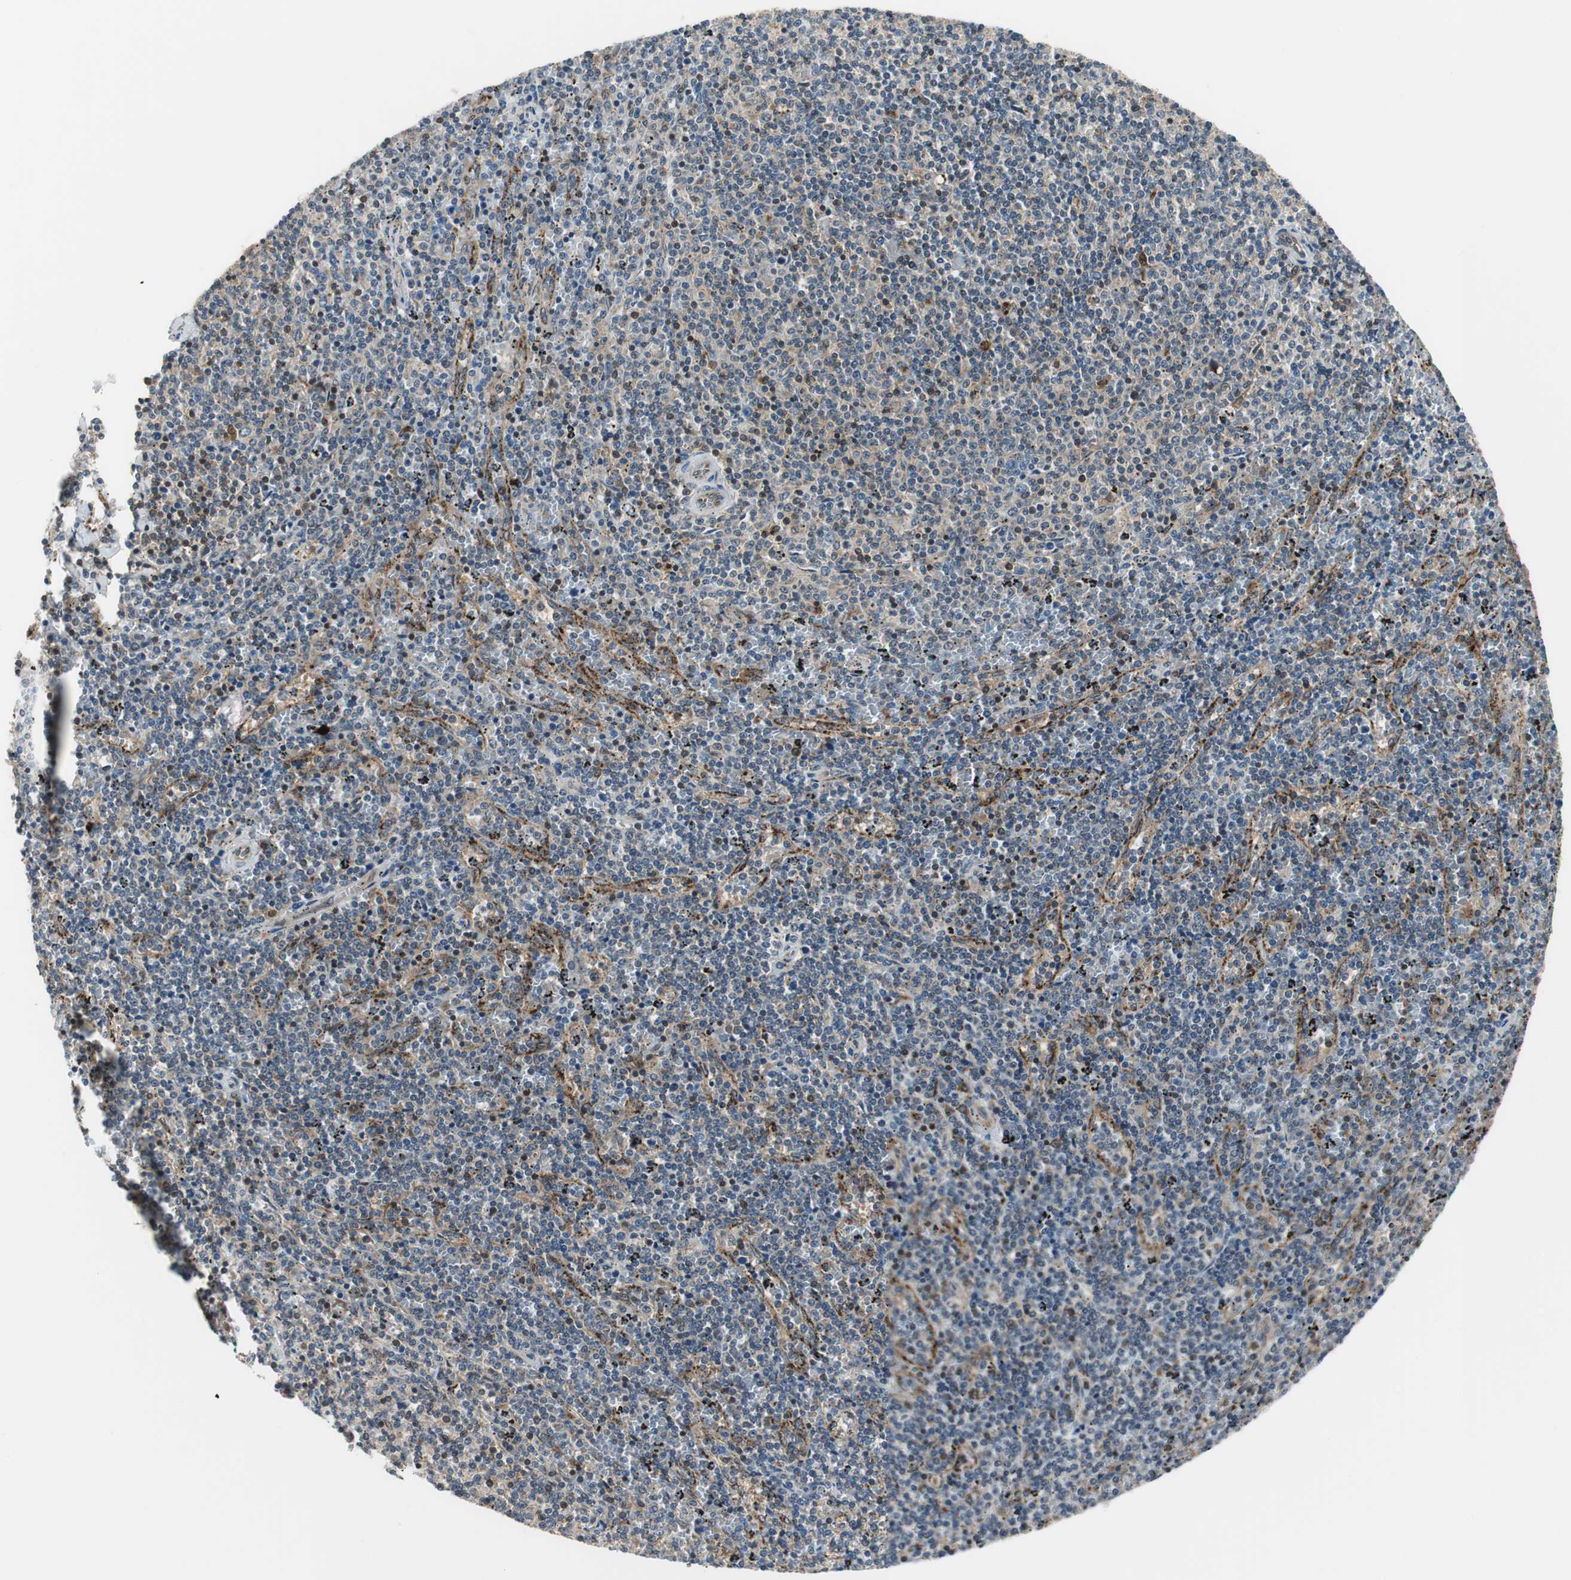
{"staining": {"intensity": "weak", "quantity": "<25%", "location": "cytoplasmic/membranous"}, "tissue": "lymphoma", "cell_type": "Tumor cells", "image_type": "cancer", "snomed": [{"axis": "morphology", "description": "Malignant lymphoma, non-Hodgkin's type, Low grade"}, {"axis": "topography", "description": "Spleen"}], "caption": "Tumor cells are negative for brown protein staining in lymphoma.", "gene": "NCK1", "patient": {"sex": "female", "age": 50}}